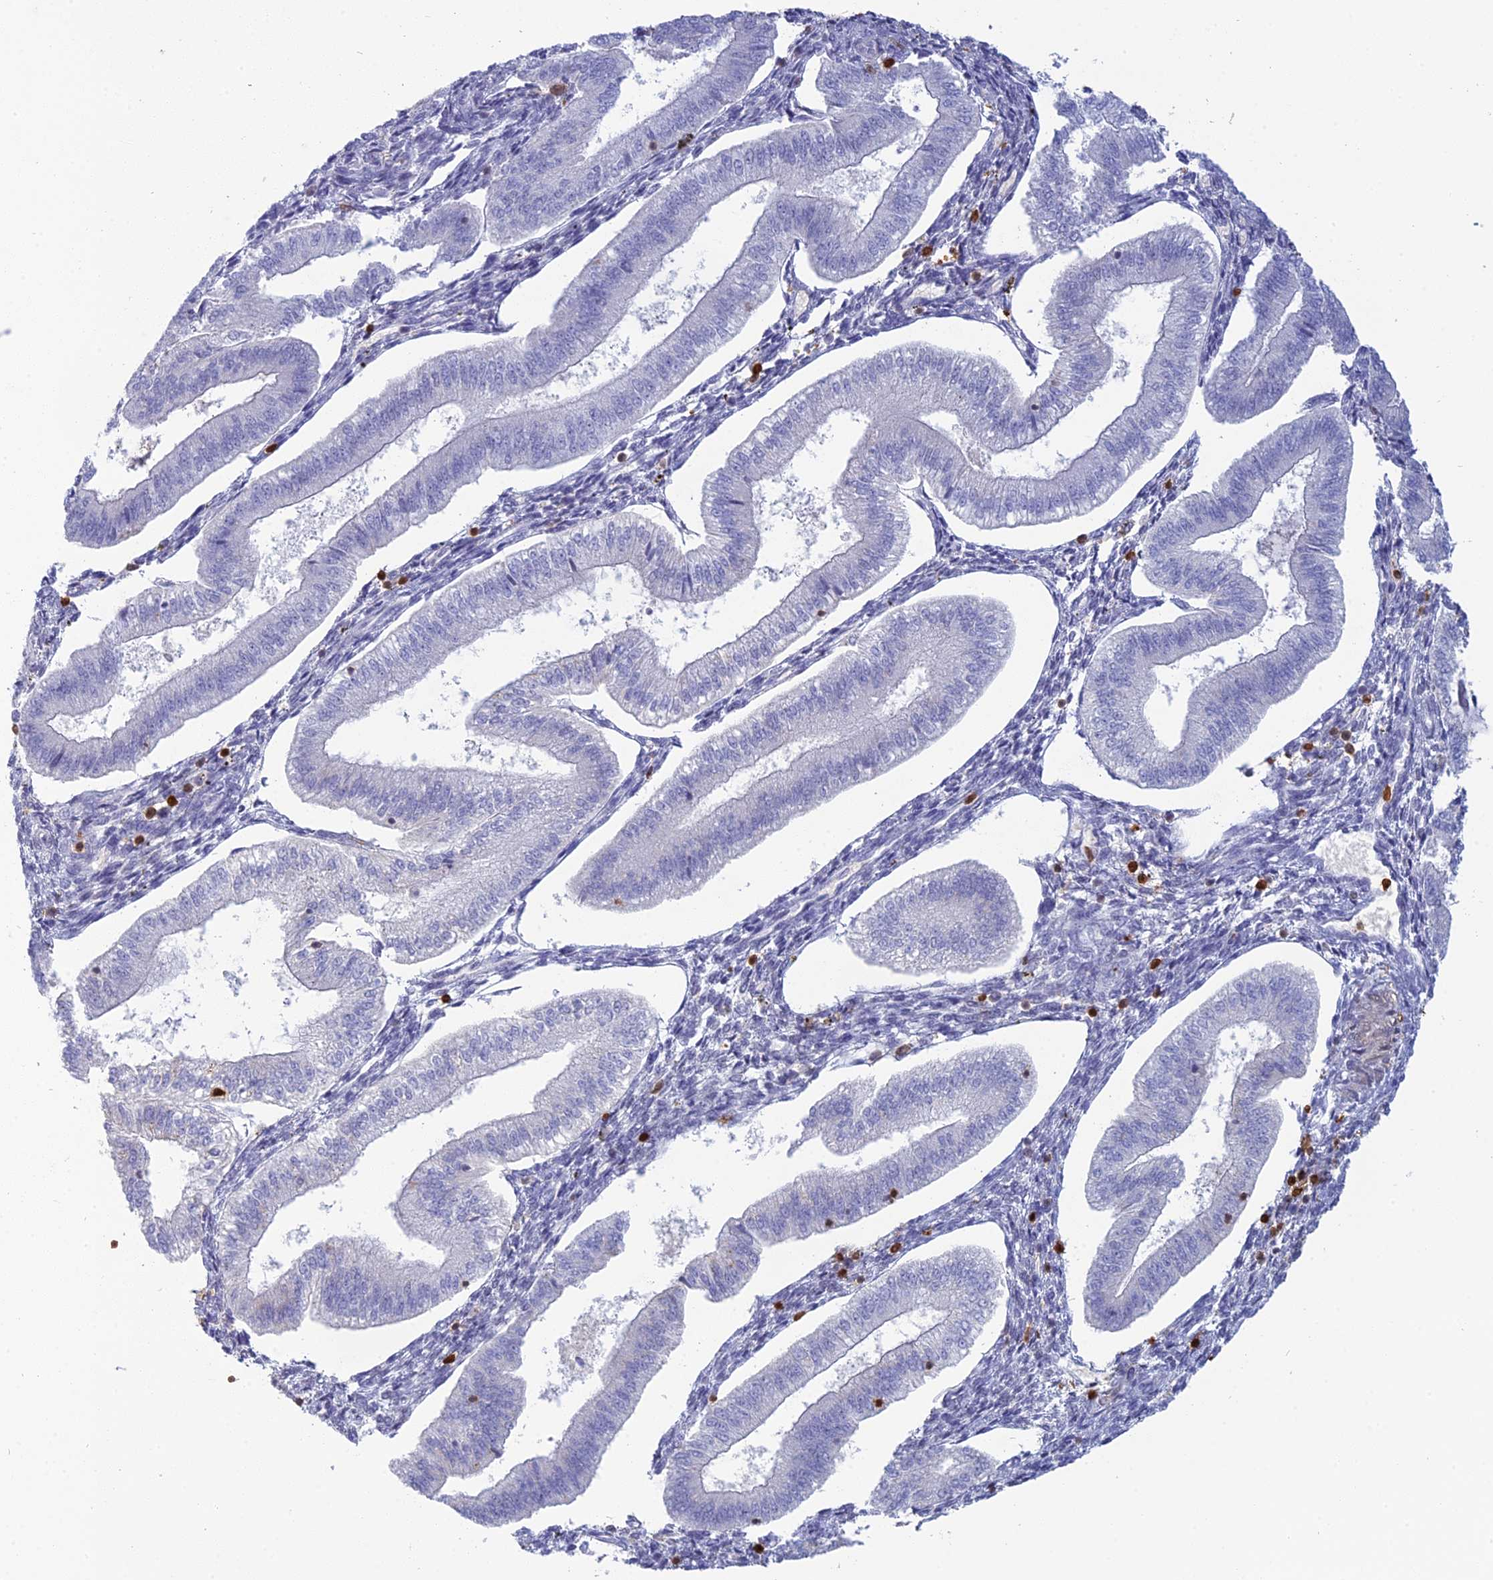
{"staining": {"intensity": "negative", "quantity": "none", "location": "none"}, "tissue": "endometrium", "cell_type": "Cells in endometrial stroma", "image_type": "normal", "snomed": [{"axis": "morphology", "description": "Normal tissue, NOS"}, {"axis": "topography", "description": "Endometrium"}], "caption": "There is no significant positivity in cells in endometrial stroma of endometrium.", "gene": "PGBD4", "patient": {"sex": "female", "age": 34}}